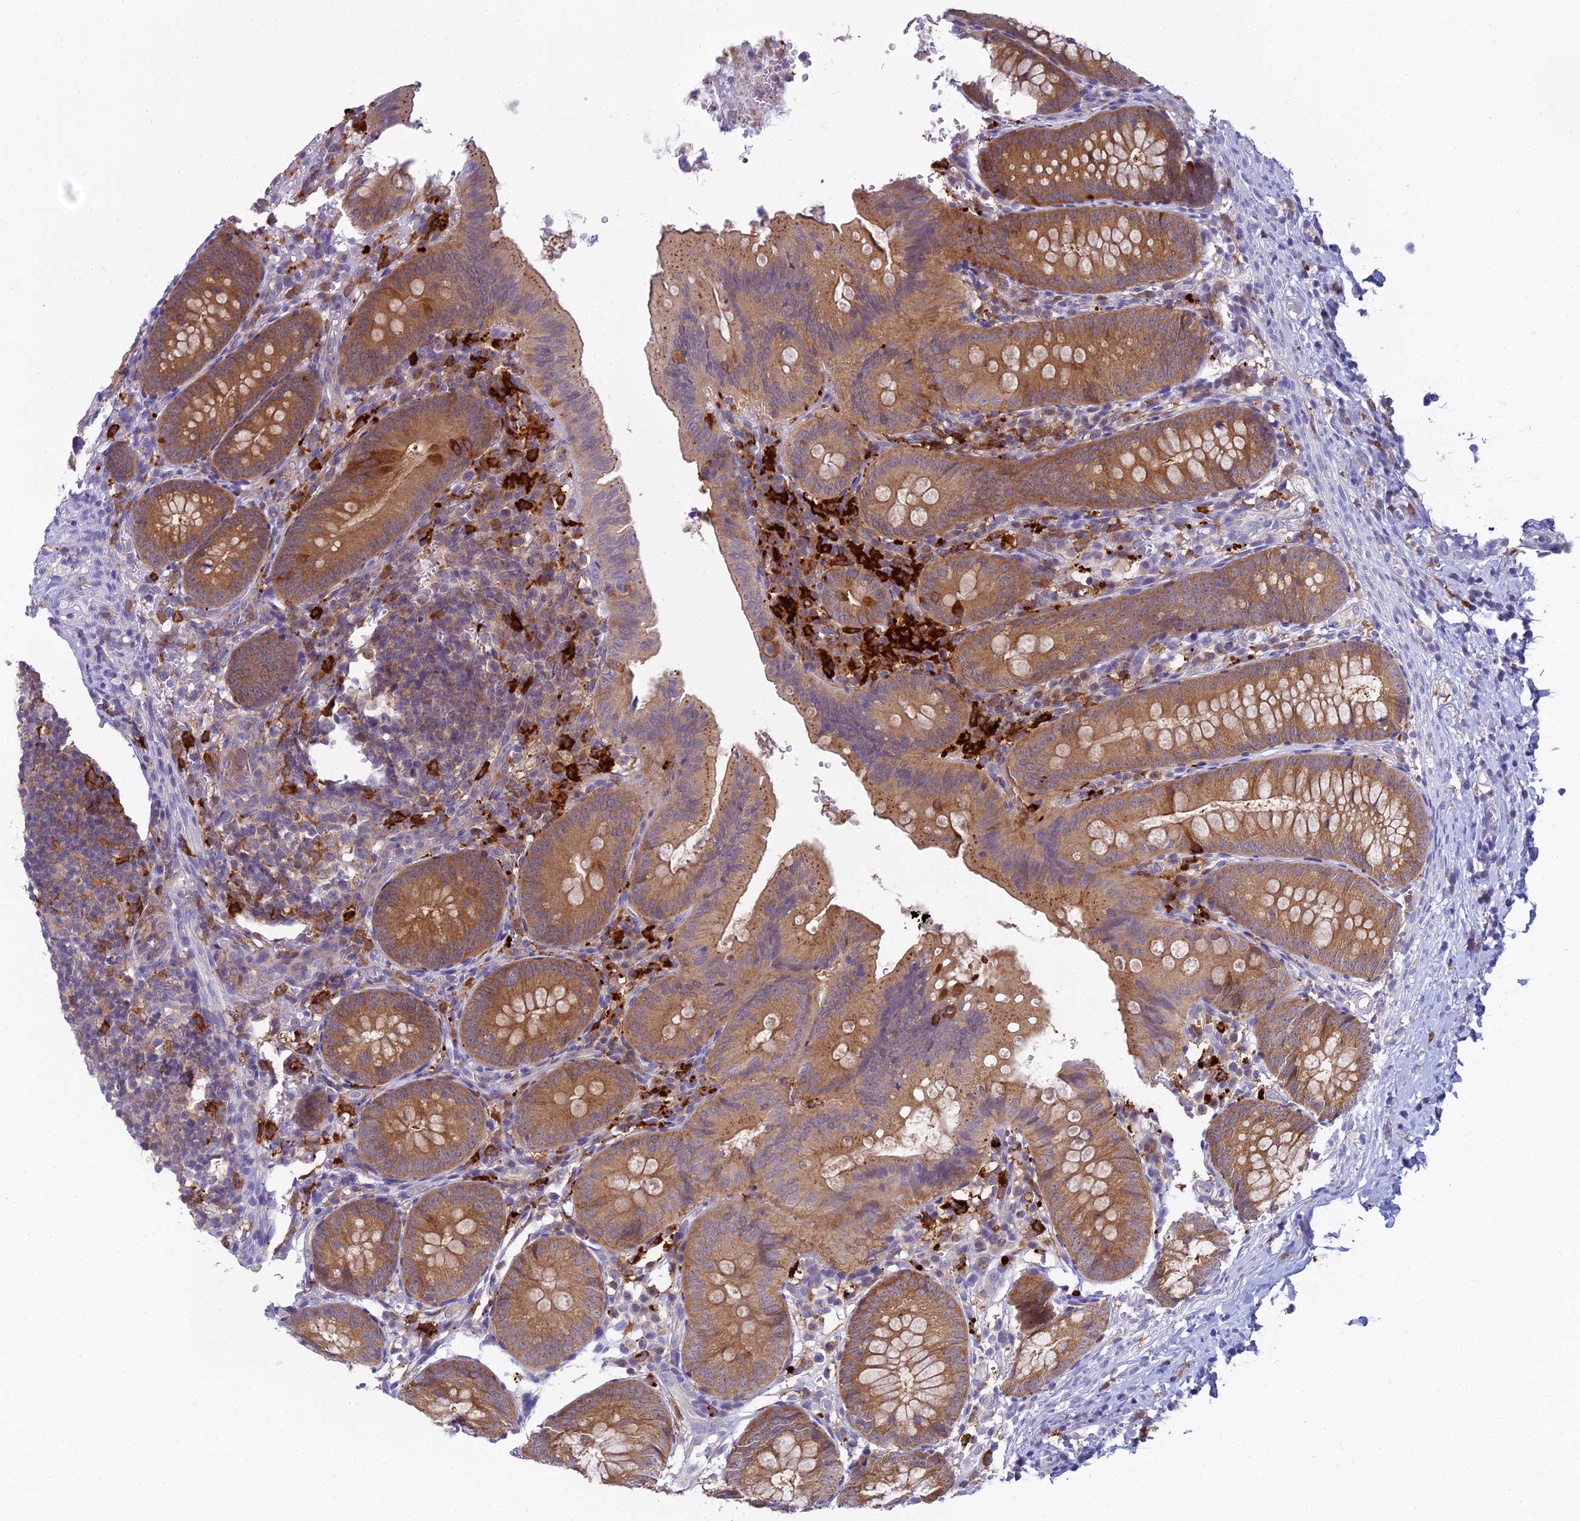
{"staining": {"intensity": "moderate", "quantity": ">75%", "location": "cytoplasmic/membranous"}, "tissue": "appendix", "cell_type": "Glandular cells", "image_type": "normal", "snomed": [{"axis": "morphology", "description": "Normal tissue, NOS"}, {"axis": "topography", "description": "Appendix"}], "caption": "Immunohistochemical staining of normal appendix shows >75% levels of moderate cytoplasmic/membranous protein staining in approximately >75% of glandular cells. (IHC, brightfield microscopy, high magnification).", "gene": "UBE2G1", "patient": {"sex": "male", "age": 1}}